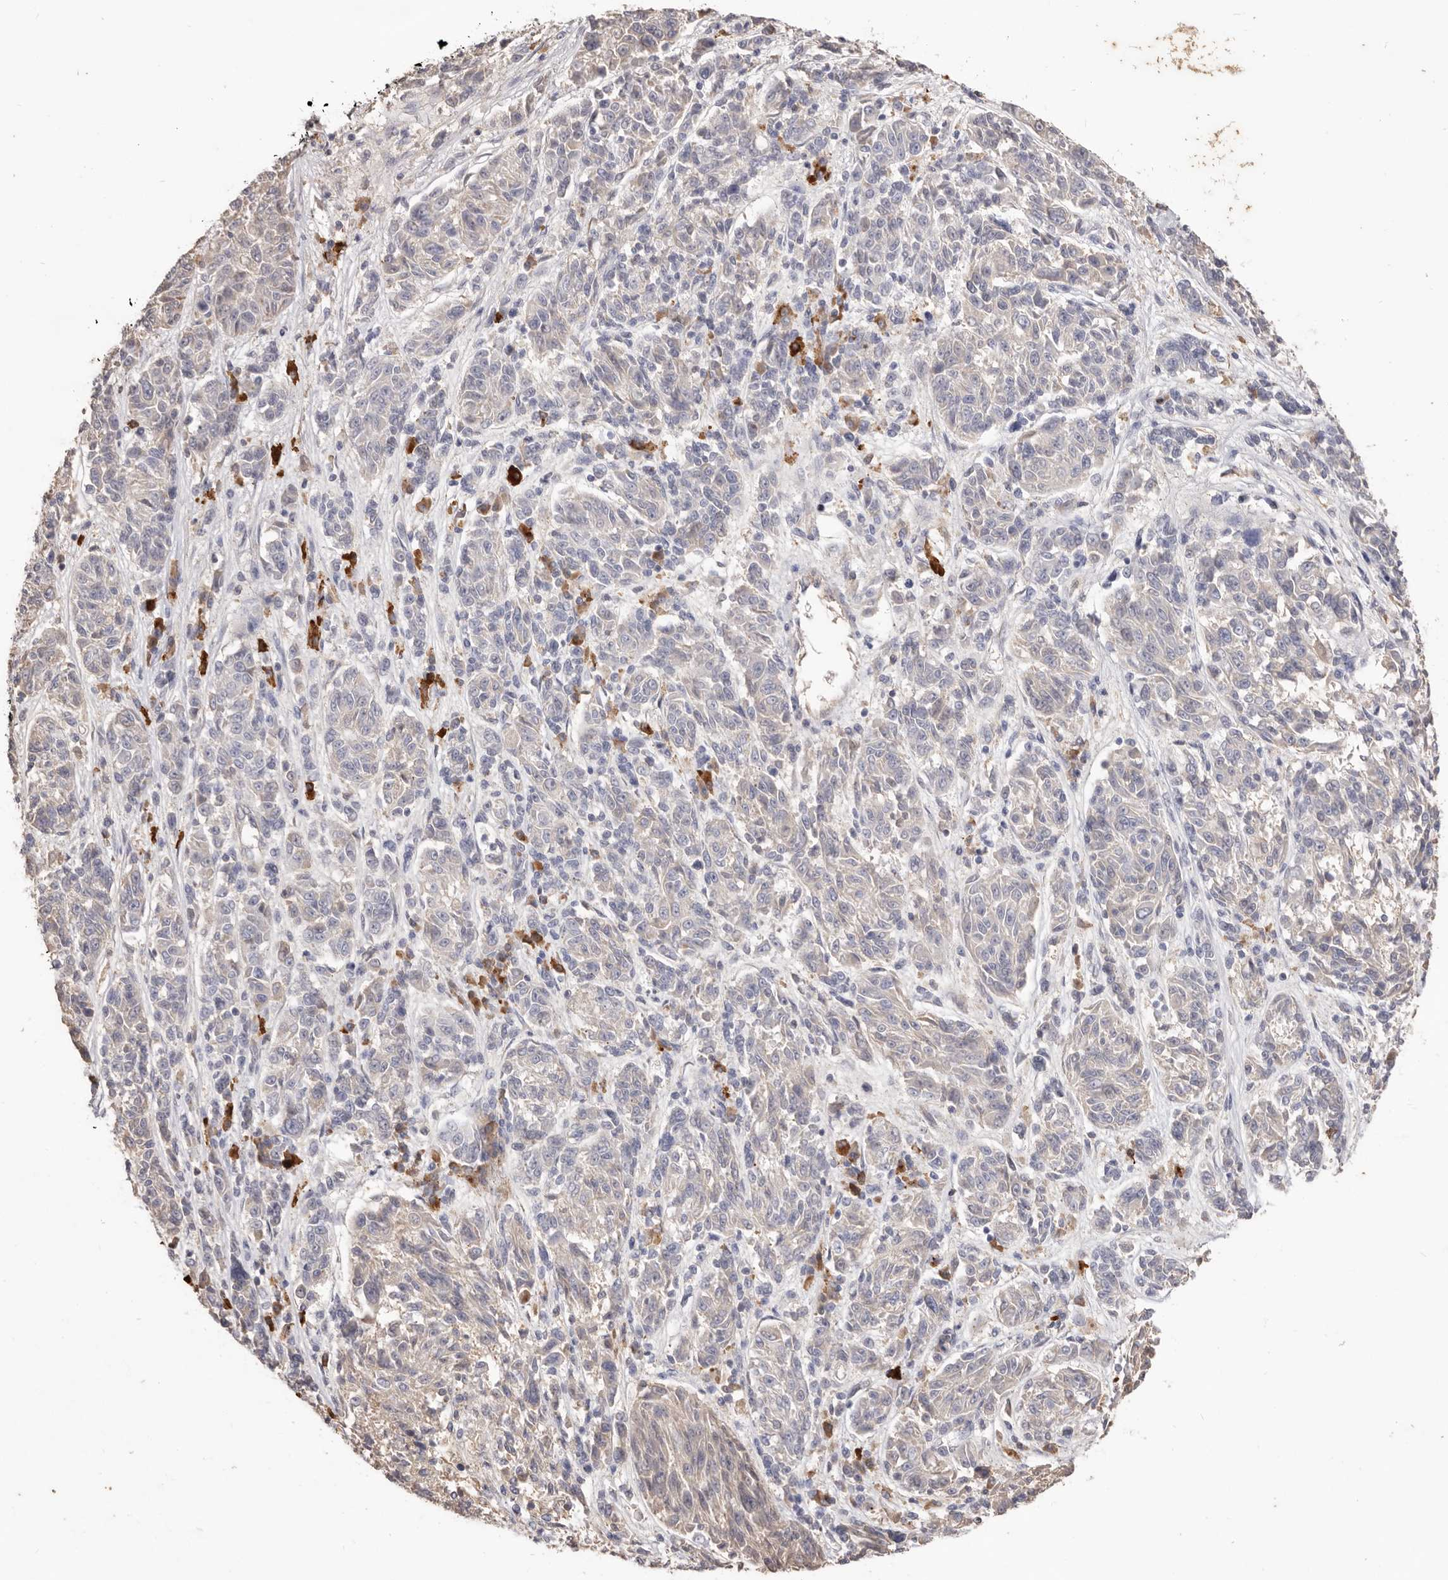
{"staining": {"intensity": "negative", "quantity": "none", "location": "none"}, "tissue": "melanoma", "cell_type": "Tumor cells", "image_type": "cancer", "snomed": [{"axis": "morphology", "description": "Malignant melanoma, NOS"}, {"axis": "topography", "description": "Skin"}], "caption": "DAB immunohistochemical staining of human malignant melanoma shows no significant positivity in tumor cells.", "gene": "HCAR2", "patient": {"sex": "male", "age": 53}}